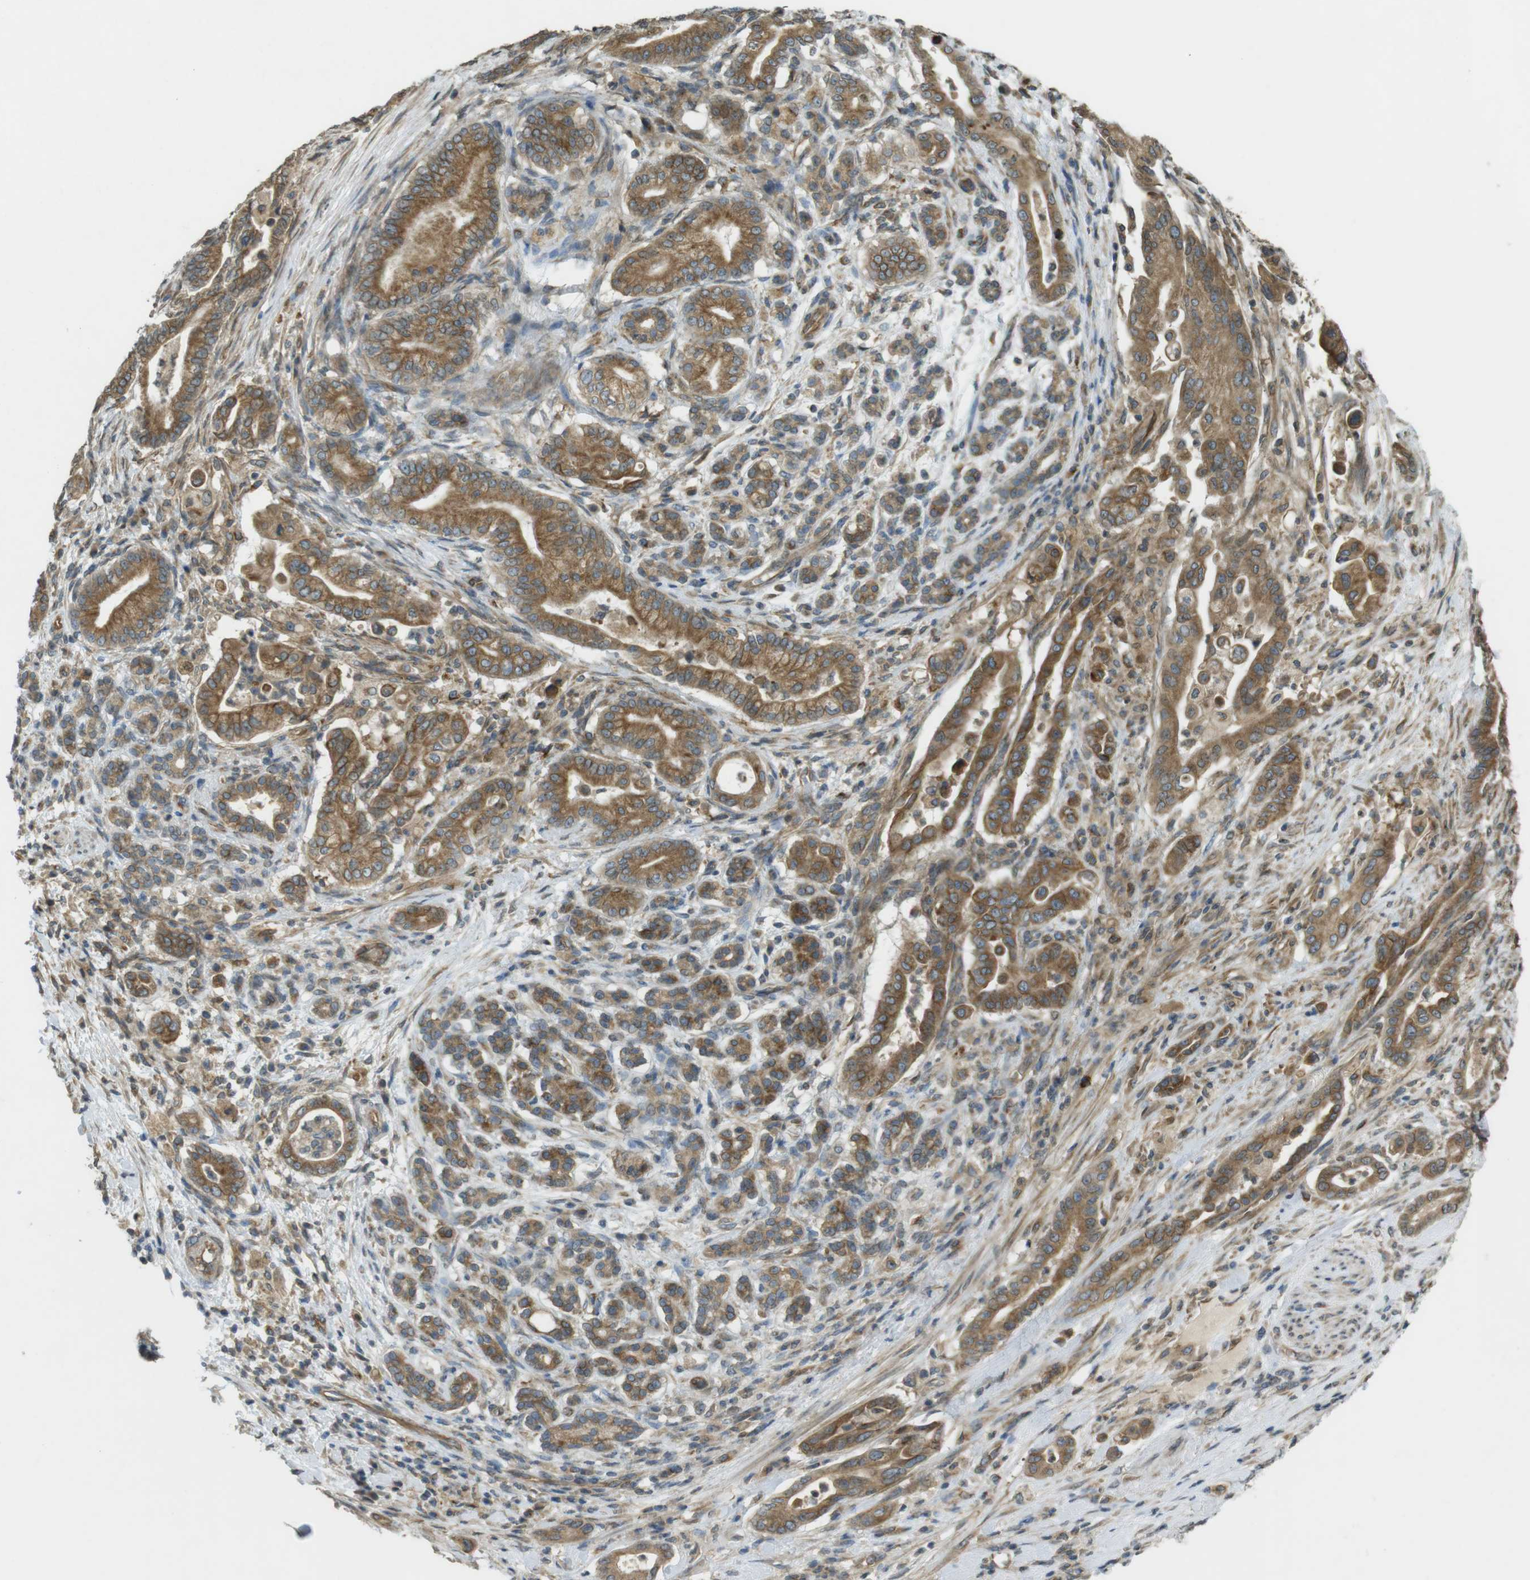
{"staining": {"intensity": "moderate", "quantity": ">75%", "location": "cytoplasmic/membranous"}, "tissue": "pancreatic cancer", "cell_type": "Tumor cells", "image_type": "cancer", "snomed": [{"axis": "morphology", "description": "Normal tissue, NOS"}, {"axis": "morphology", "description": "Adenocarcinoma, NOS"}, {"axis": "topography", "description": "Pancreas"}], "caption": "Protein staining by immunohistochemistry (IHC) demonstrates moderate cytoplasmic/membranous positivity in approximately >75% of tumor cells in pancreatic cancer.", "gene": "KIF5B", "patient": {"sex": "male", "age": 63}}